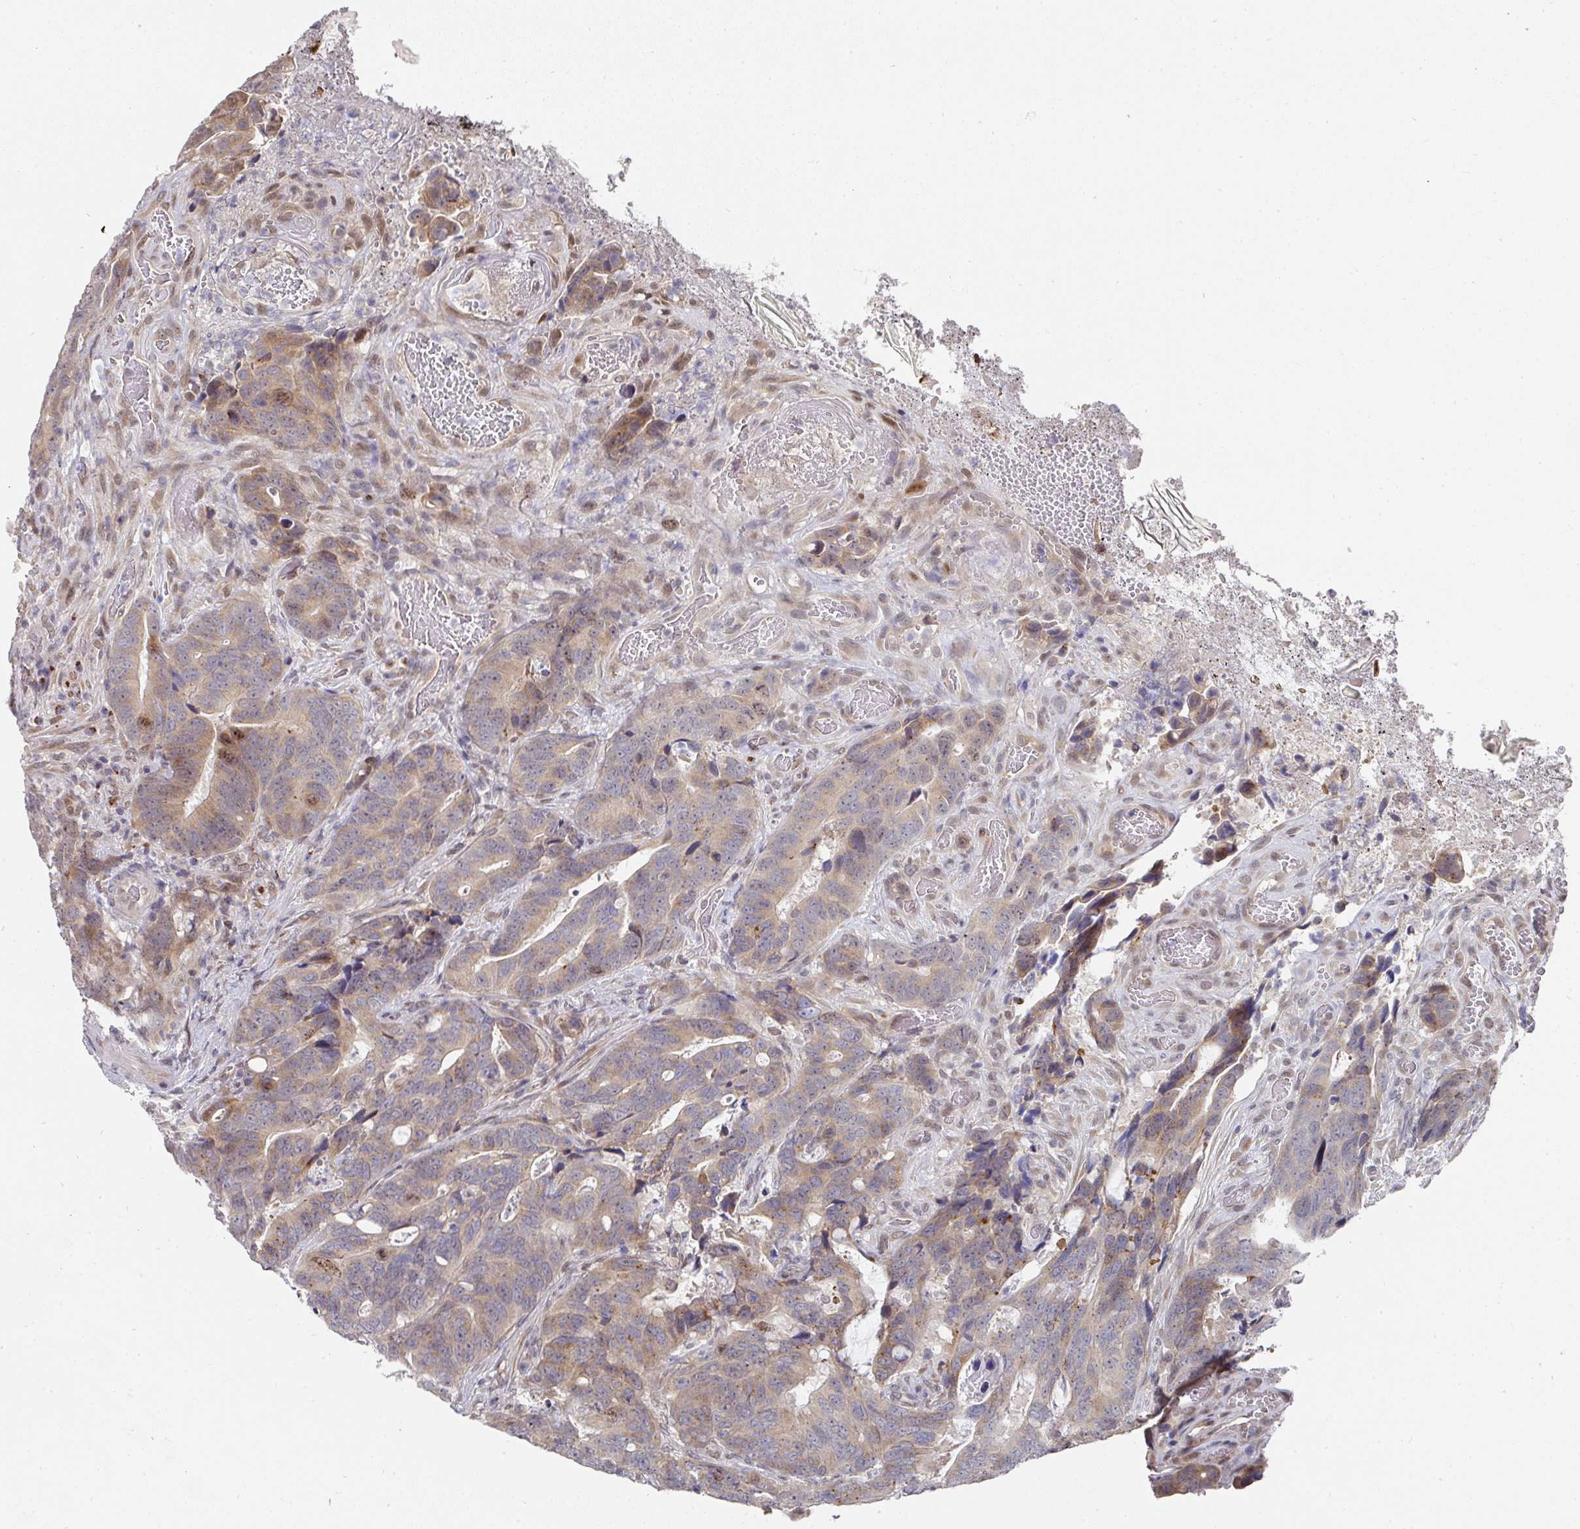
{"staining": {"intensity": "moderate", "quantity": "25%-75%", "location": "cytoplasmic/membranous"}, "tissue": "colorectal cancer", "cell_type": "Tumor cells", "image_type": "cancer", "snomed": [{"axis": "morphology", "description": "Adenocarcinoma, NOS"}, {"axis": "topography", "description": "Colon"}], "caption": "Adenocarcinoma (colorectal) was stained to show a protein in brown. There is medium levels of moderate cytoplasmic/membranous staining in approximately 25%-75% of tumor cells. (Brightfield microscopy of DAB IHC at high magnification).", "gene": "C18orf25", "patient": {"sex": "female", "age": 82}}